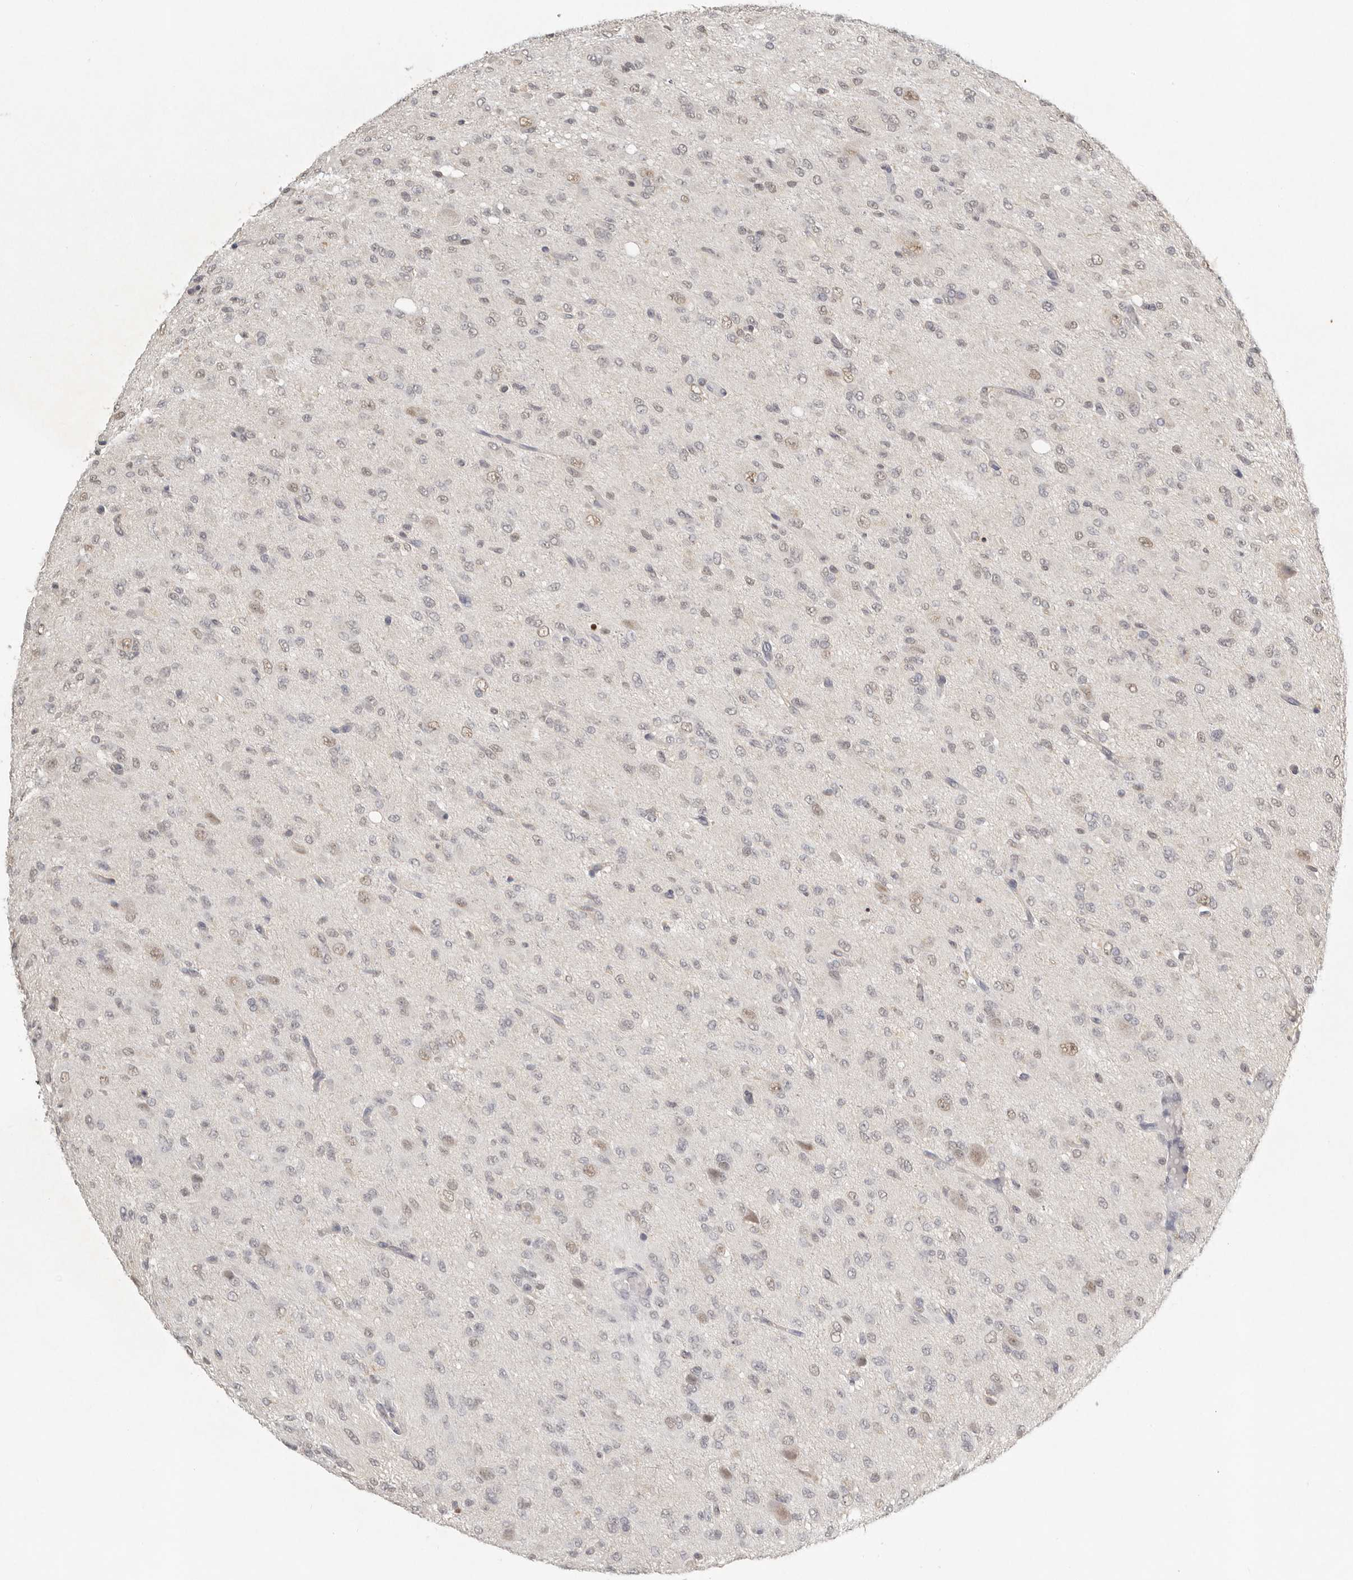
{"staining": {"intensity": "weak", "quantity": ">75%", "location": "nuclear"}, "tissue": "glioma", "cell_type": "Tumor cells", "image_type": "cancer", "snomed": [{"axis": "morphology", "description": "Glioma, malignant, High grade"}, {"axis": "topography", "description": "Brain"}], "caption": "Malignant glioma (high-grade) stained for a protein (brown) displays weak nuclear positive staining in about >75% of tumor cells.", "gene": "PSMA5", "patient": {"sex": "female", "age": 59}}